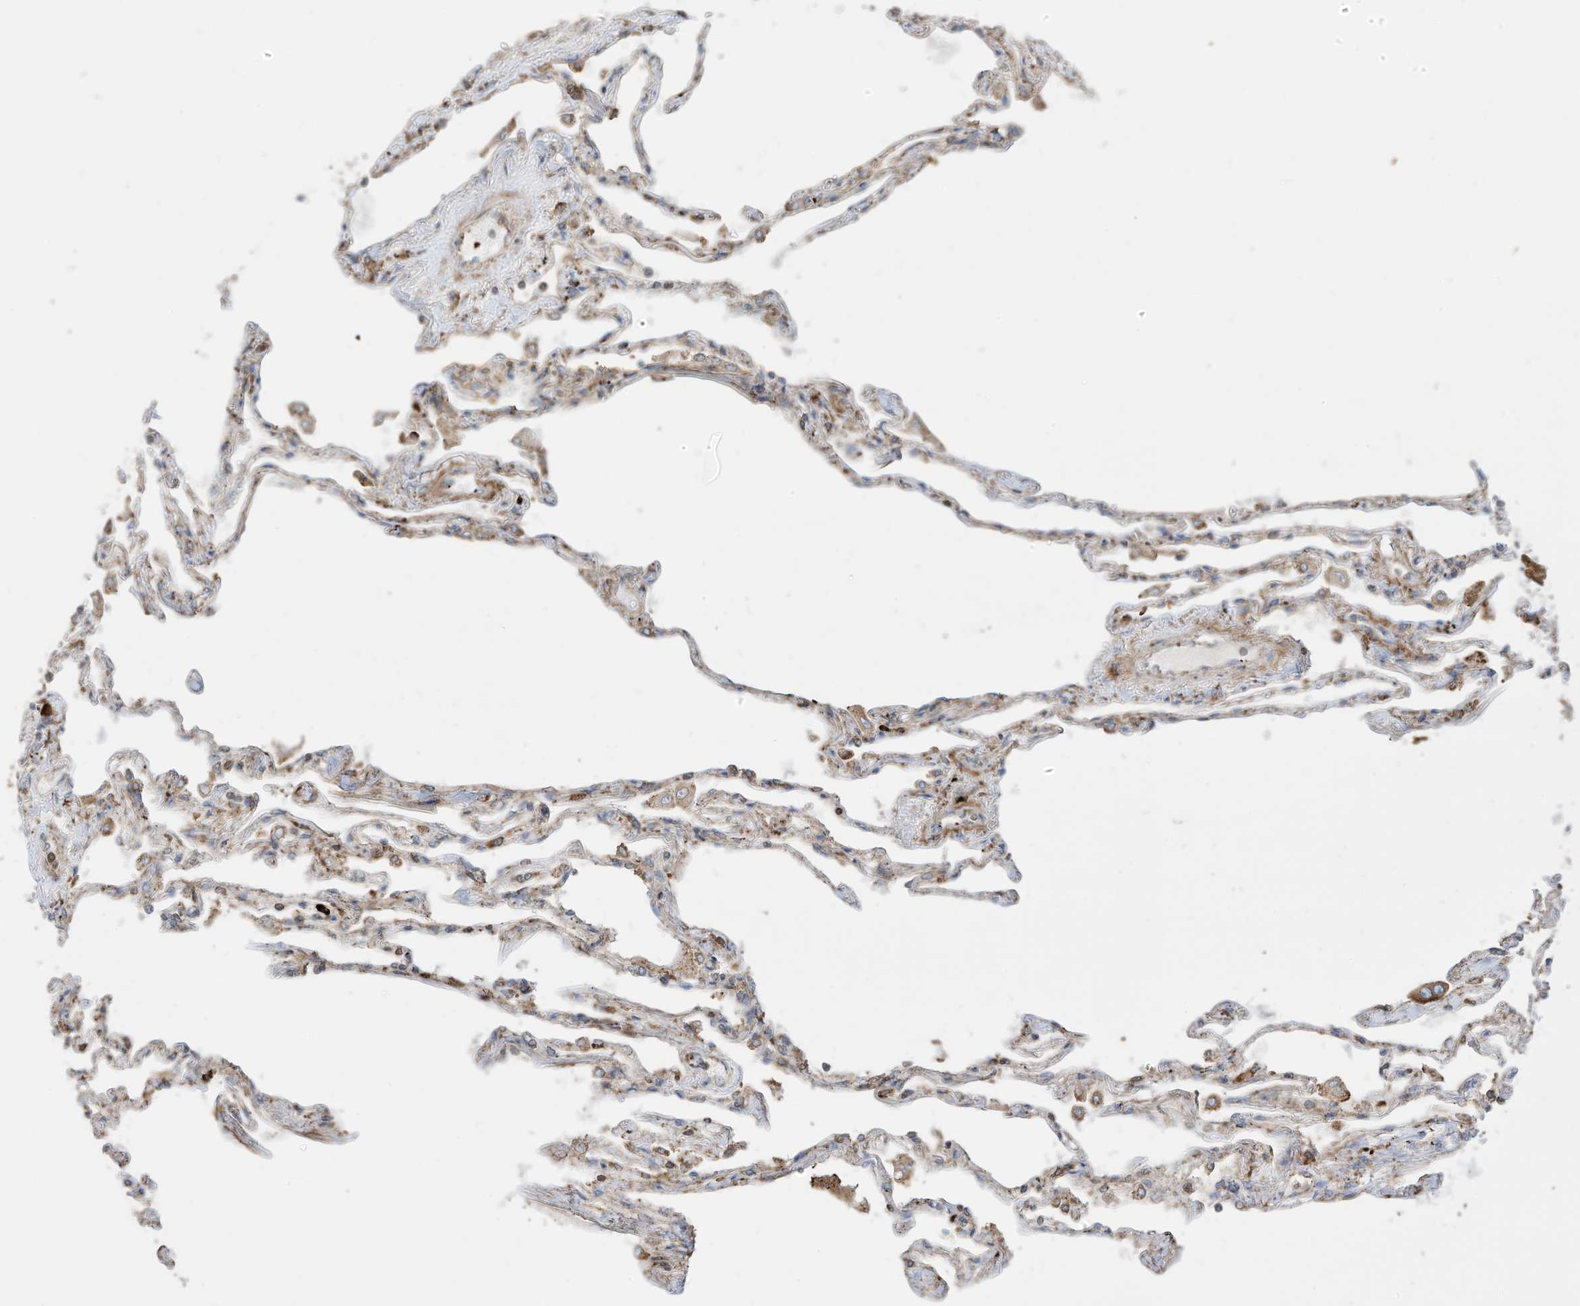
{"staining": {"intensity": "moderate", "quantity": ">75%", "location": "cytoplasmic/membranous"}, "tissue": "lung", "cell_type": "Alveolar cells", "image_type": "normal", "snomed": [{"axis": "morphology", "description": "Normal tissue, NOS"}, {"axis": "topography", "description": "Lung"}], "caption": "A photomicrograph showing moderate cytoplasmic/membranous positivity in about >75% of alveolar cells in normal lung, as visualized by brown immunohistochemical staining.", "gene": "TRNAU1AP", "patient": {"sex": "female", "age": 67}}